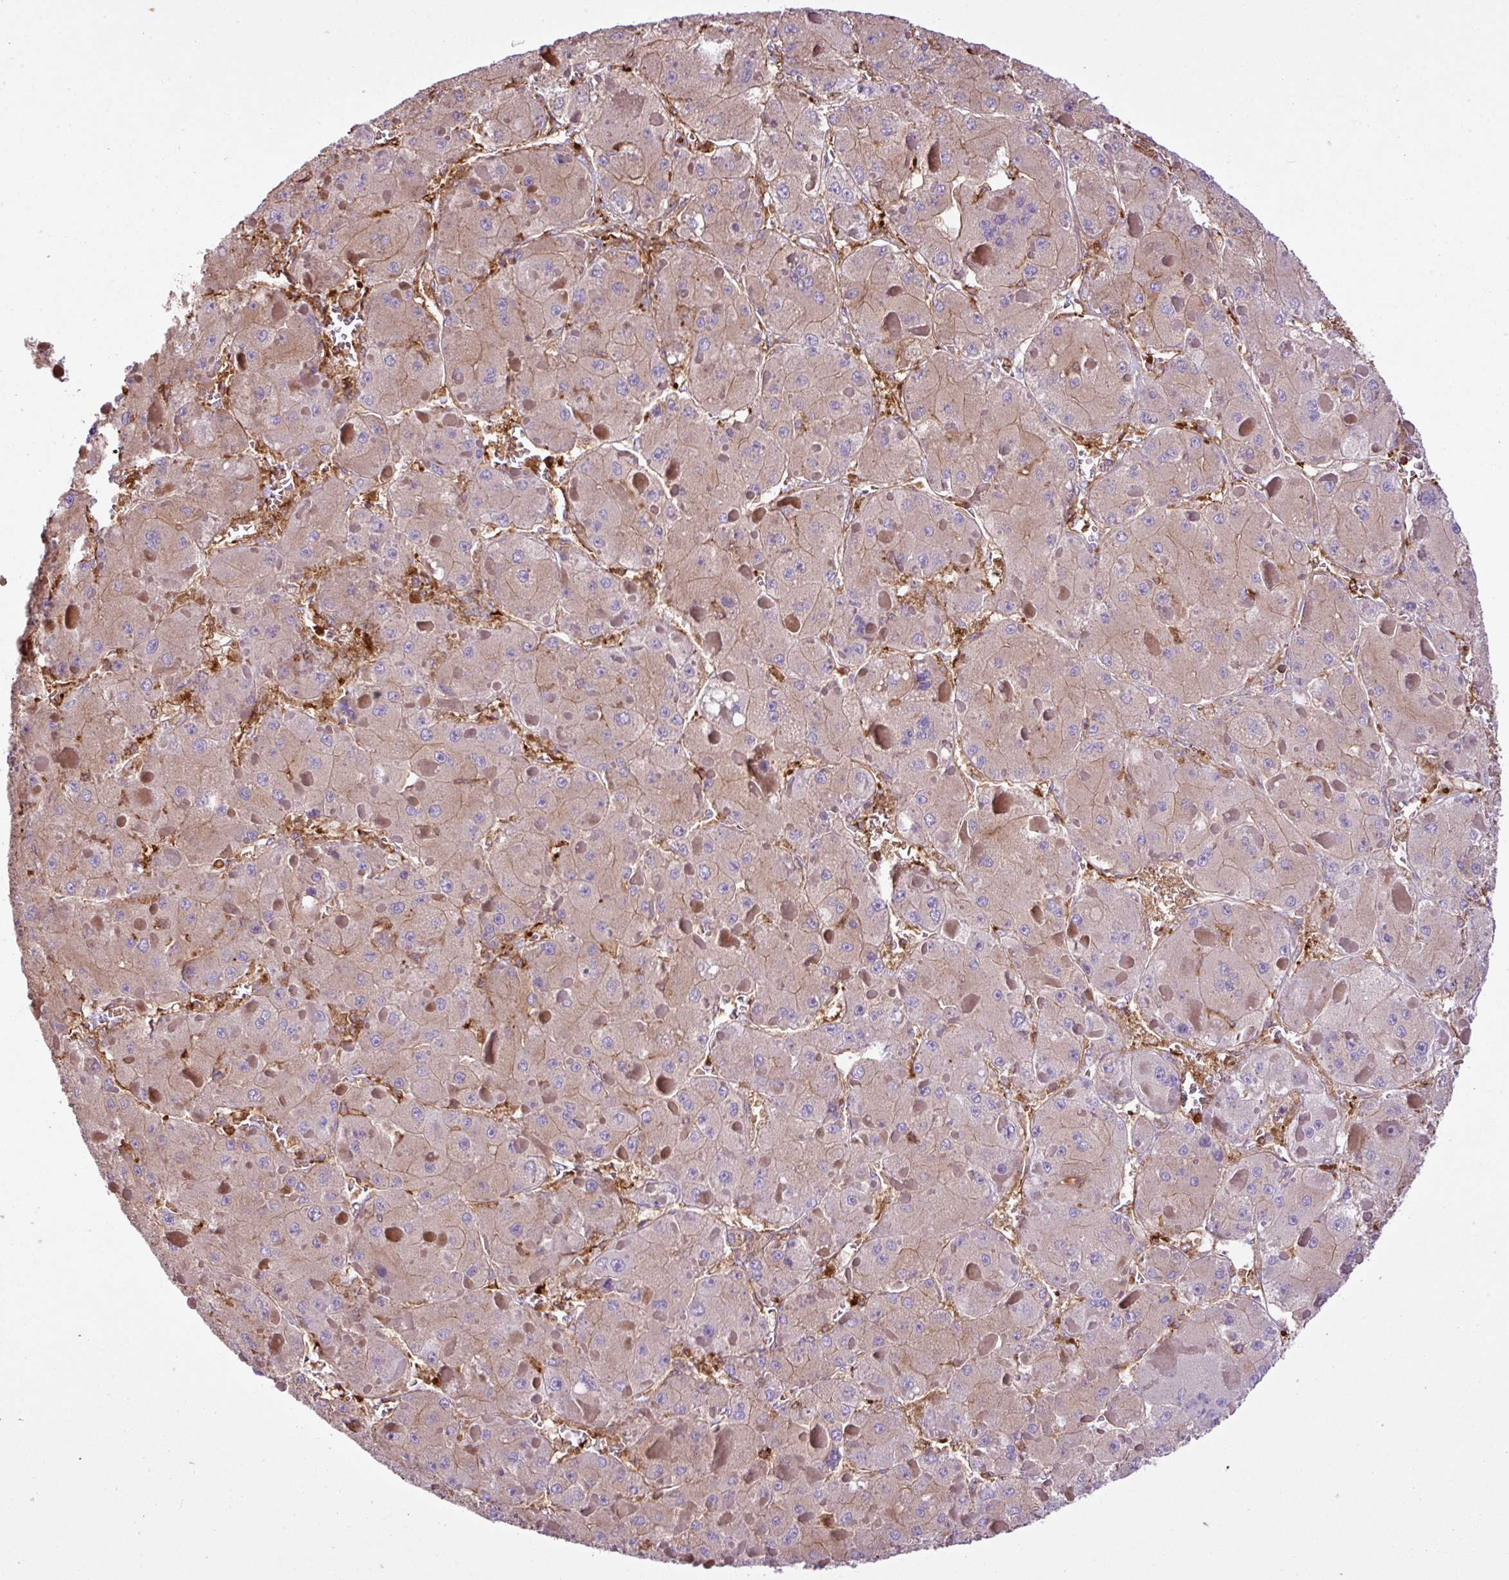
{"staining": {"intensity": "weak", "quantity": "25%-75%", "location": "cytoplasmic/membranous"}, "tissue": "liver cancer", "cell_type": "Tumor cells", "image_type": "cancer", "snomed": [{"axis": "morphology", "description": "Carcinoma, Hepatocellular, NOS"}, {"axis": "topography", "description": "Liver"}], "caption": "Immunohistochemical staining of human hepatocellular carcinoma (liver) exhibits low levels of weak cytoplasmic/membranous protein positivity in about 25%-75% of tumor cells.", "gene": "PGAP6", "patient": {"sex": "female", "age": 73}}